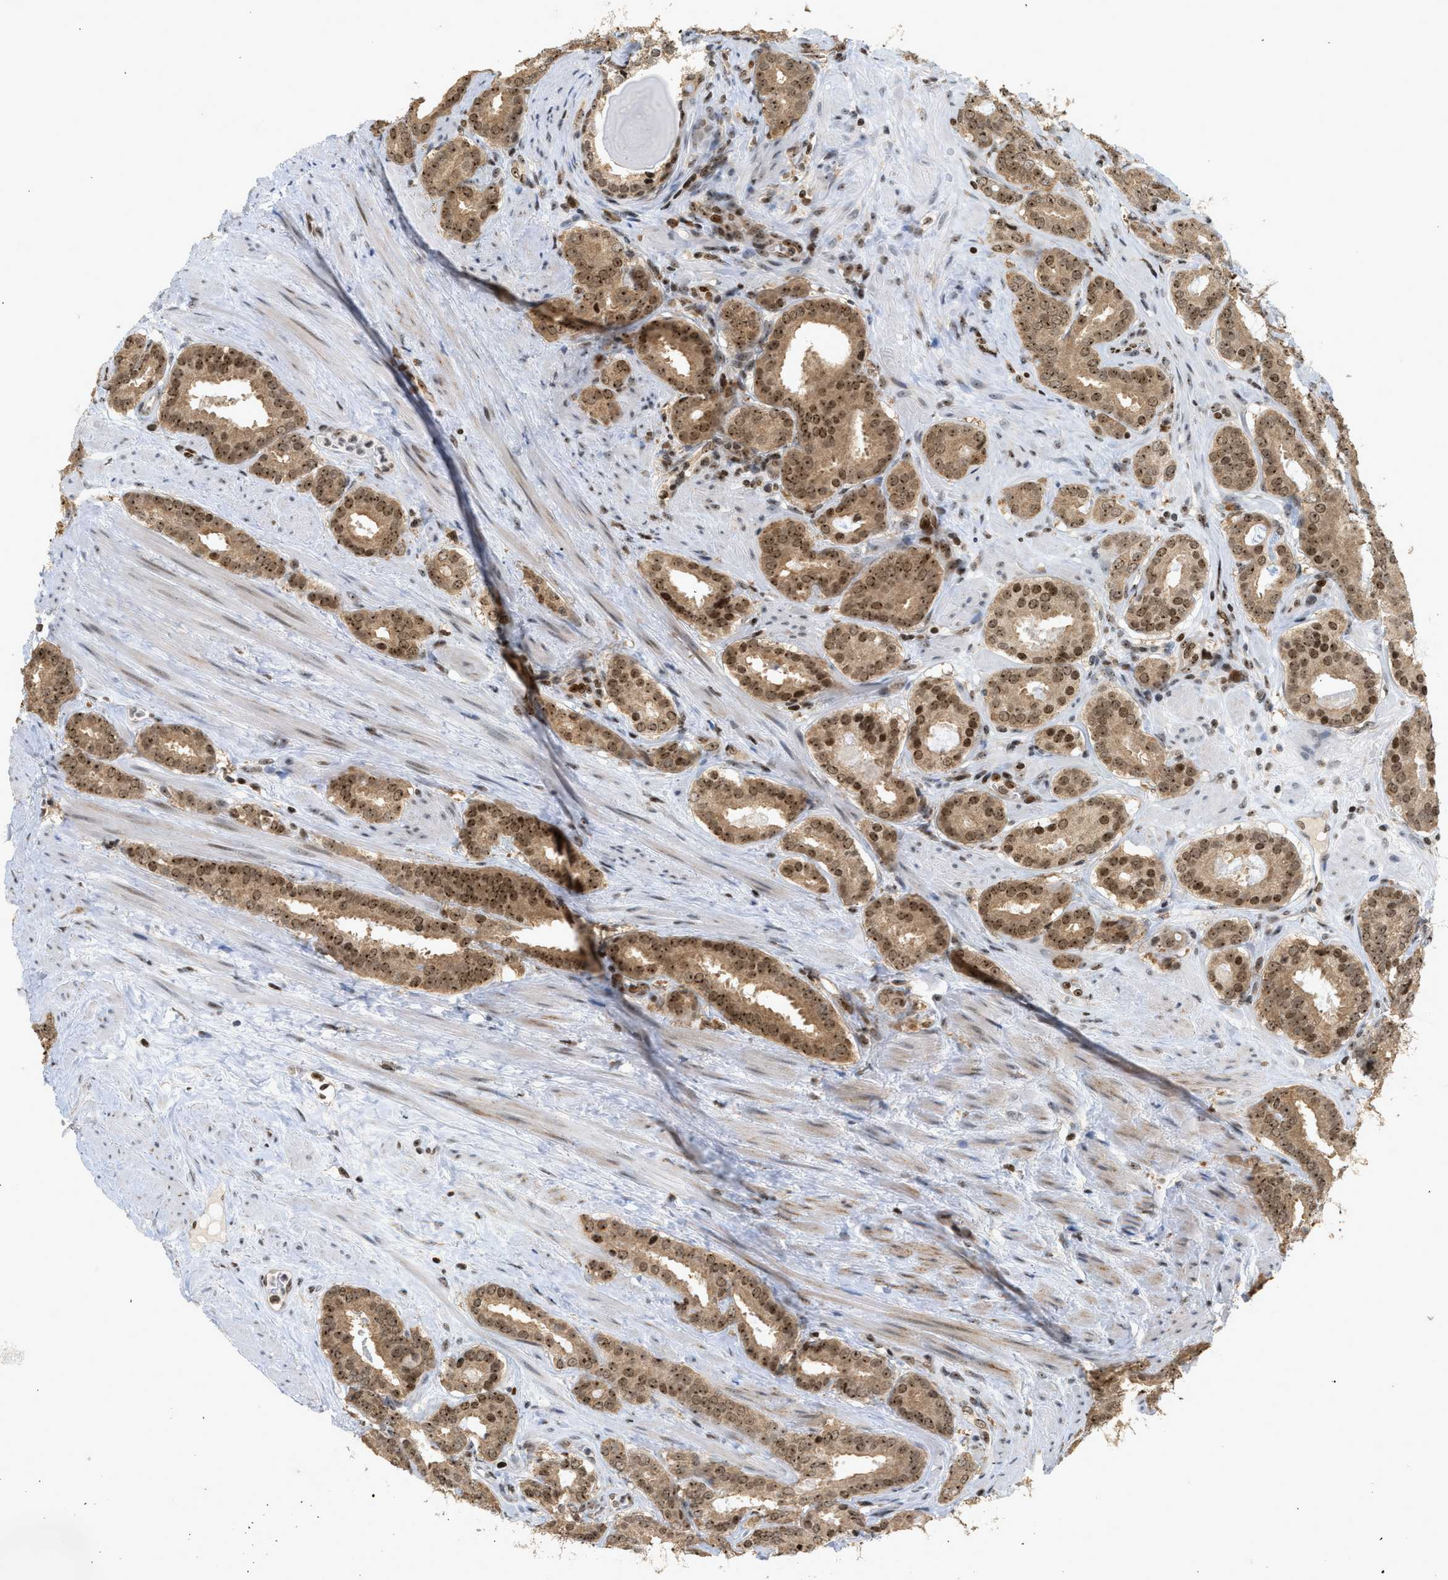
{"staining": {"intensity": "moderate", "quantity": ">75%", "location": "cytoplasmic/membranous,nuclear"}, "tissue": "prostate cancer", "cell_type": "Tumor cells", "image_type": "cancer", "snomed": [{"axis": "morphology", "description": "Adenocarcinoma, Low grade"}, {"axis": "topography", "description": "Prostate"}], "caption": "Immunohistochemistry (IHC) (DAB) staining of human prostate cancer shows moderate cytoplasmic/membranous and nuclear protein expression in approximately >75% of tumor cells.", "gene": "ZNF22", "patient": {"sex": "male", "age": 69}}